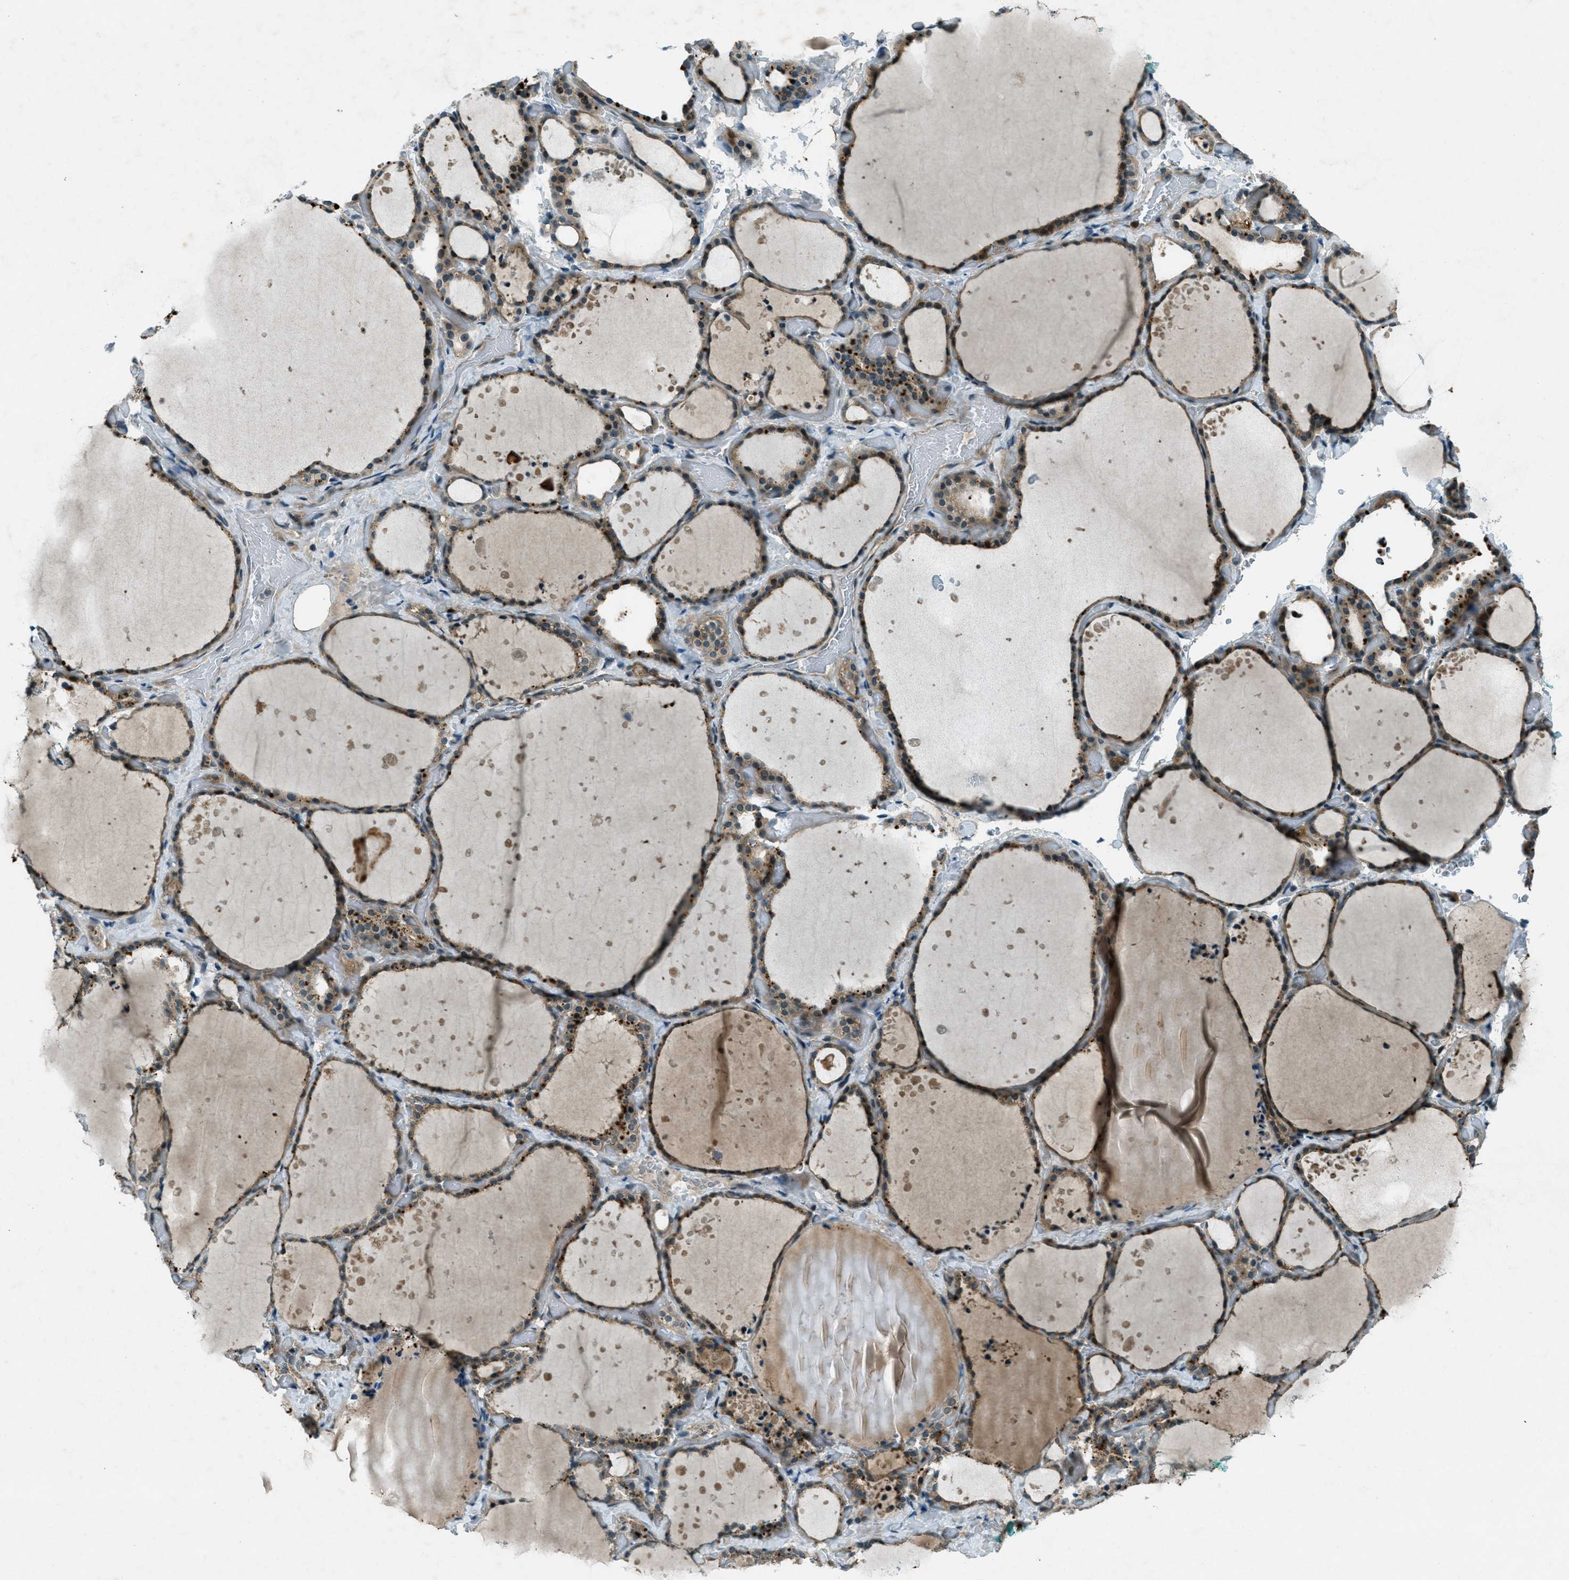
{"staining": {"intensity": "moderate", "quantity": ">75%", "location": "cytoplasmic/membranous"}, "tissue": "thyroid gland", "cell_type": "Glandular cells", "image_type": "normal", "snomed": [{"axis": "morphology", "description": "Normal tissue, NOS"}, {"axis": "topography", "description": "Thyroid gland"}], "caption": "This image exhibits IHC staining of benign human thyroid gland, with medium moderate cytoplasmic/membranous positivity in approximately >75% of glandular cells.", "gene": "STK11", "patient": {"sex": "female", "age": 44}}